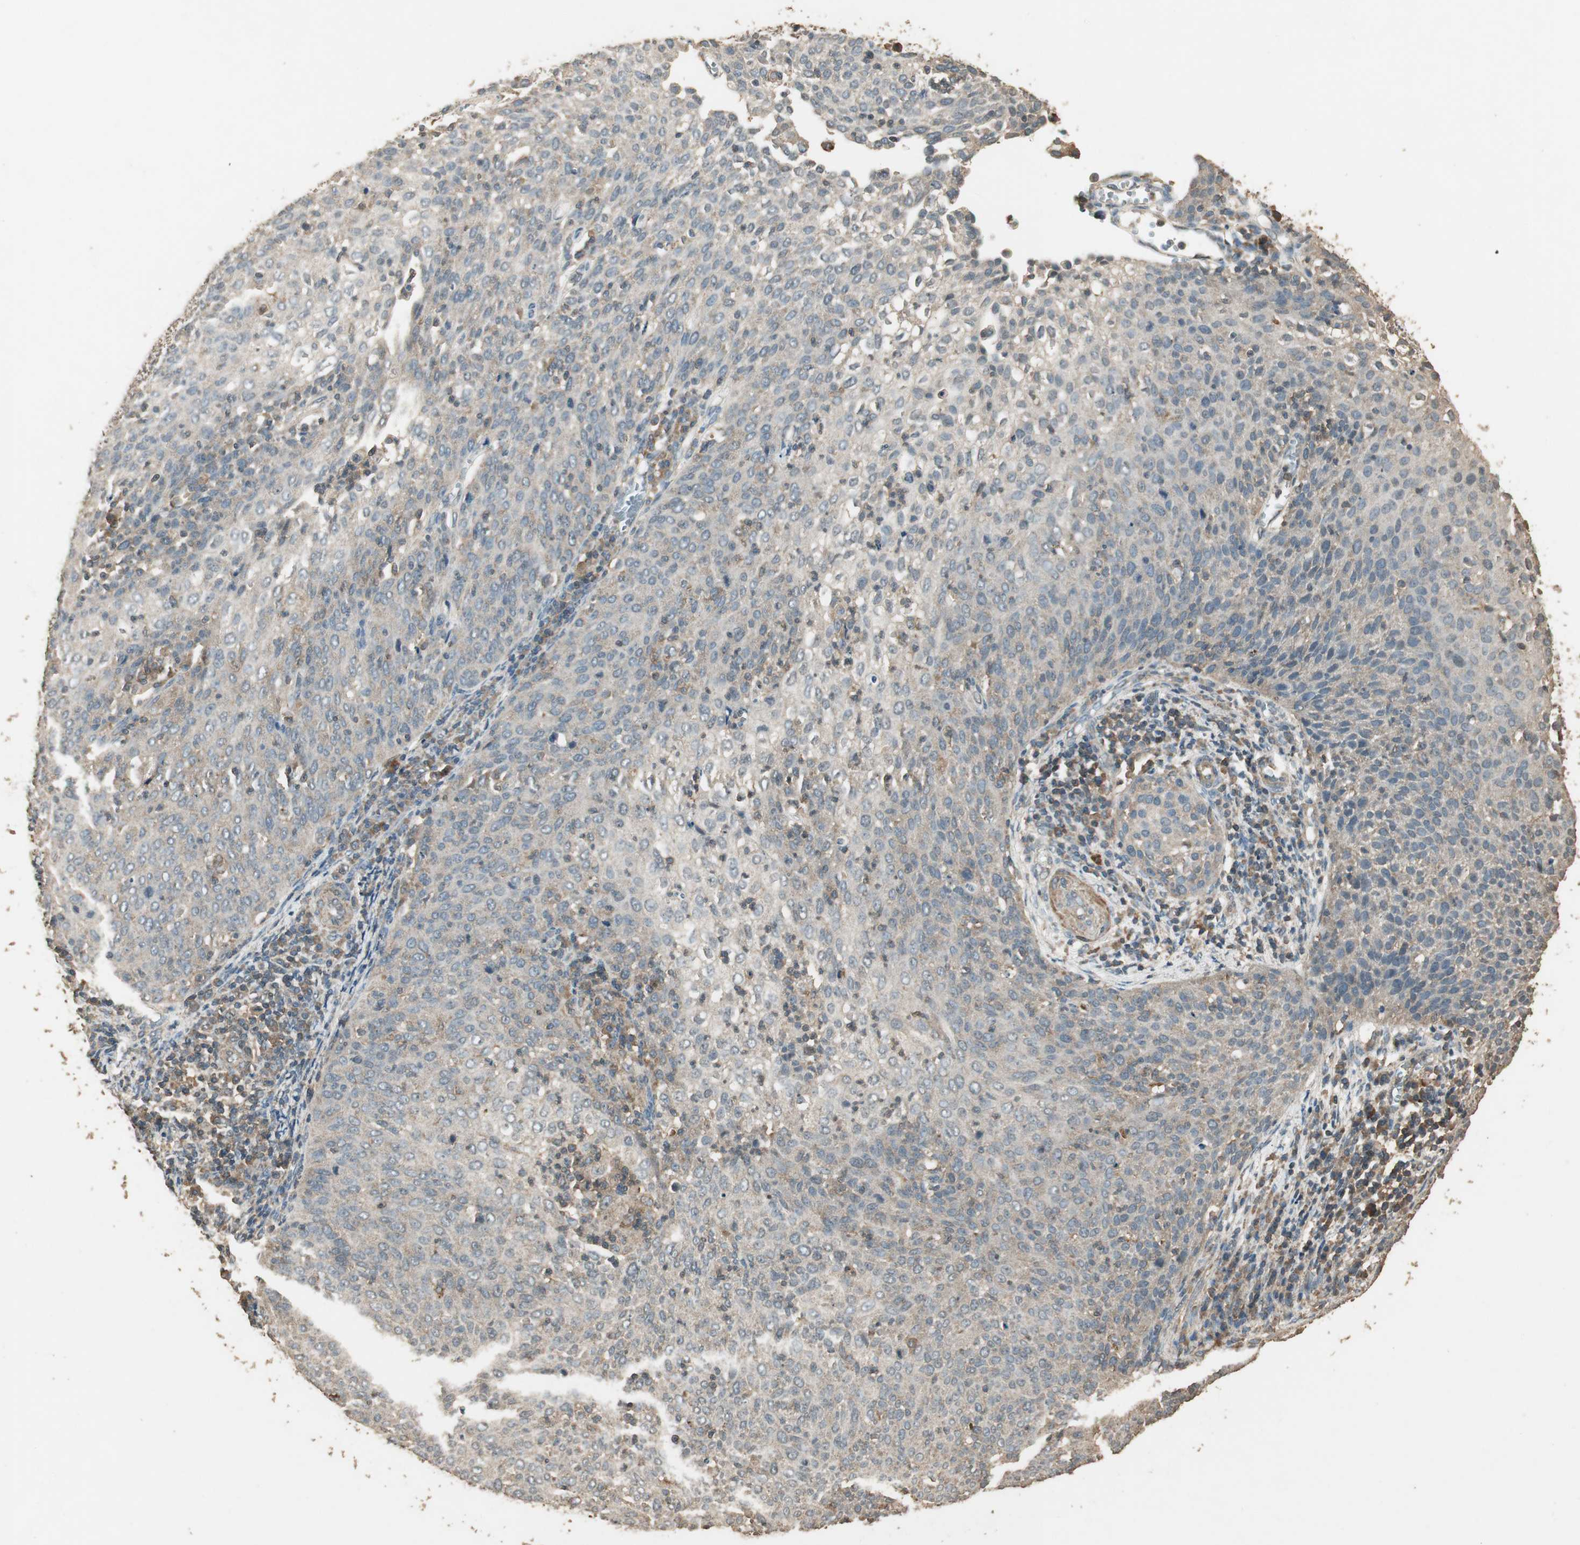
{"staining": {"intensity": "moderate", "quantity": "25%-75%", "location": "cytoplasmic/membranous"}, "tissue": "cervical cancer", "cell_type": "Tumor cells", "image_type": "cancer", "snomed": [{"axis": "morphology", "description": "Squamous cell carcinoma, NOS"}, {"axis": "topography", "description": "Cervix"}], "caption": "Cervical cancer (squamous cell carcinoma) stained with a brown dye shows moderate cytoplasmic/membranous positive expression in about 25%-75% of tumor cells.", "gene": "USP2", "patient": {"sex": "female", "age": 38}}